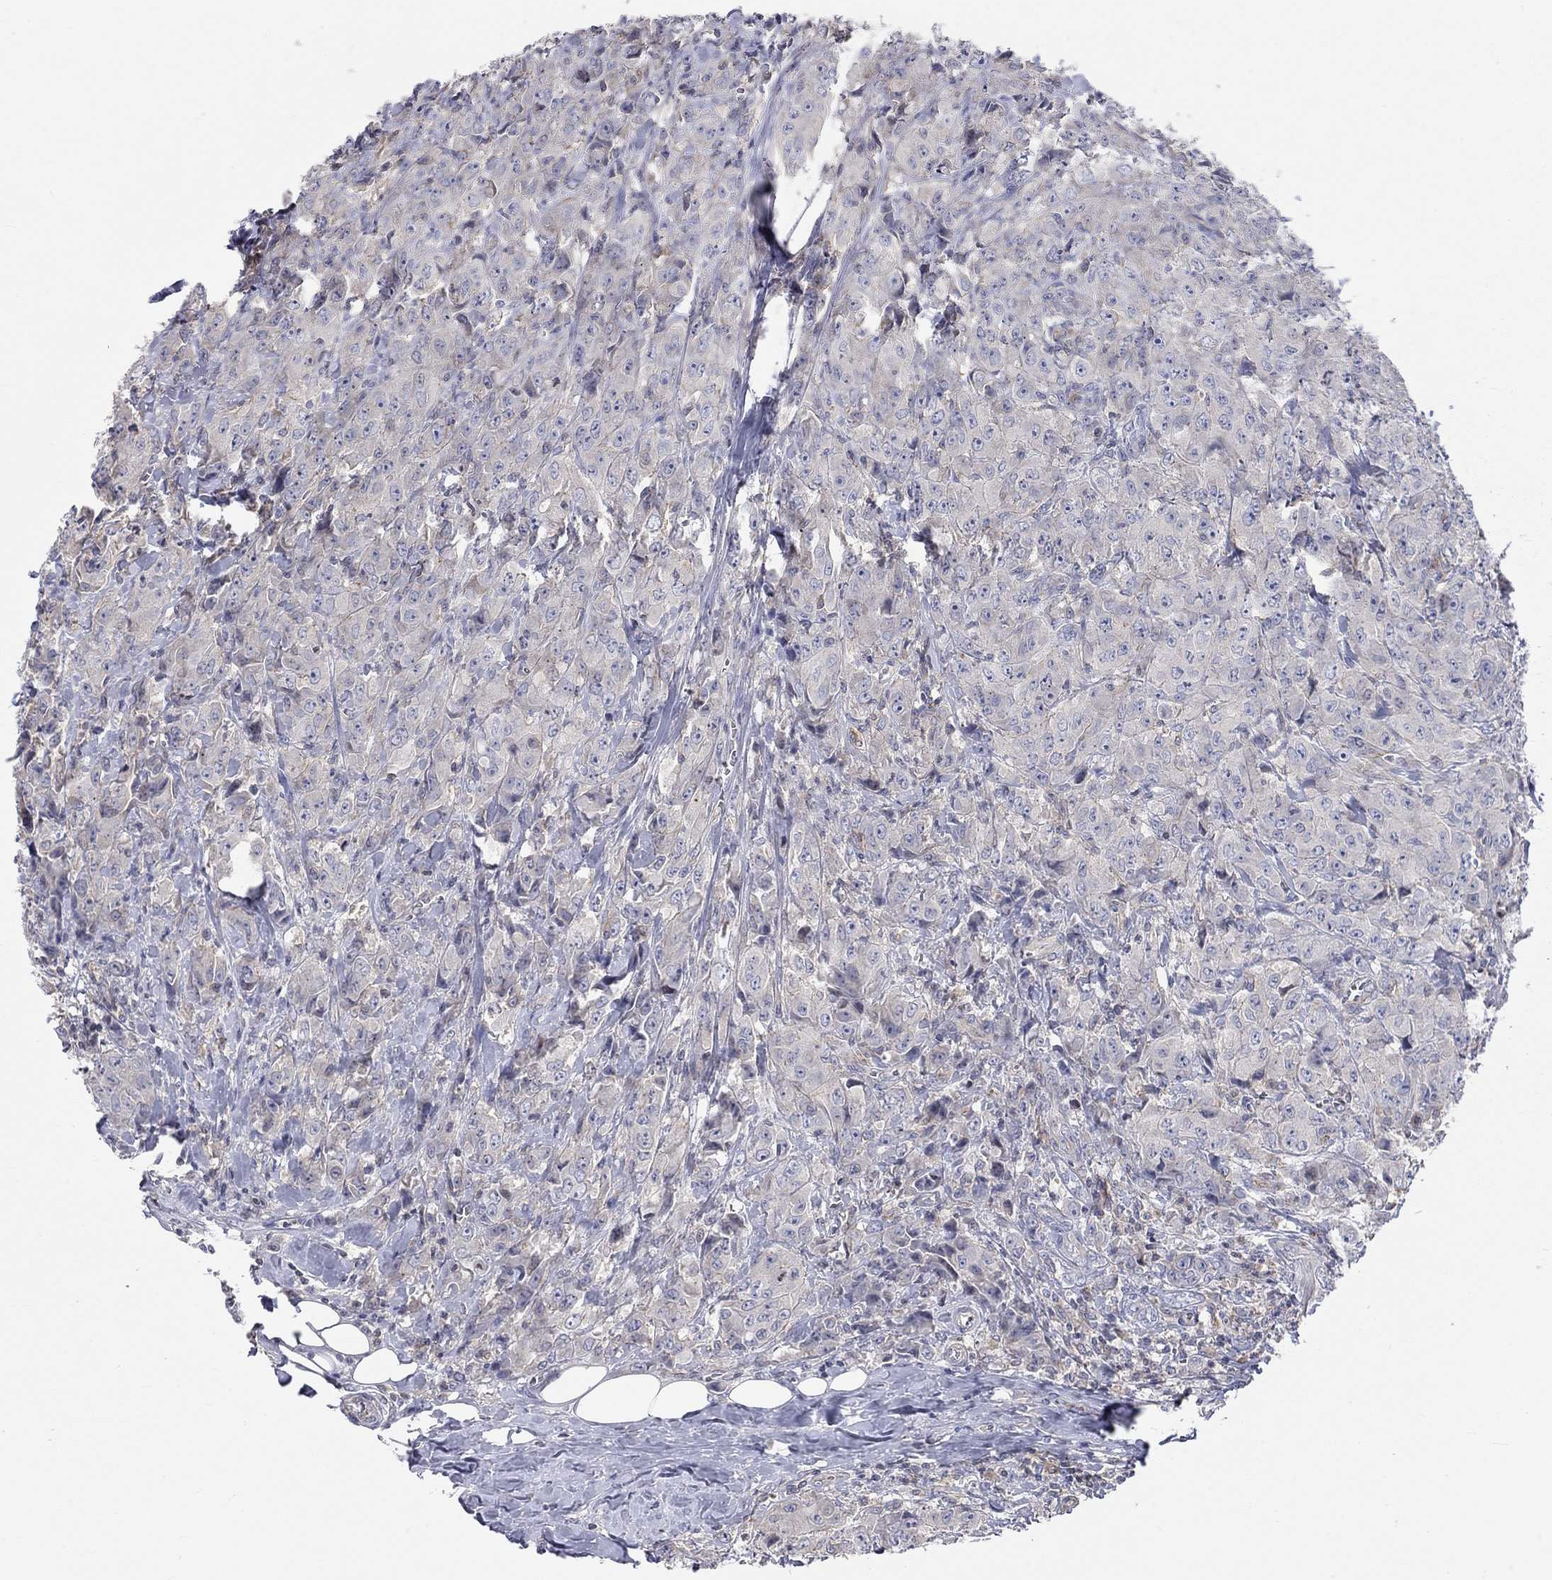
{"staining": {"intensity": "negative", "quantity": "none", "location": "none"}, "tissue": "breast cancer", "cell_type": "Tumor cells", "image_type": "cancer", "snomed": [{"axis": "morphology", "description": "Duct carcinoma"}, {"axis": "topography", "description": "Breast"}], "caption": "This is an IHC micrograph of breast intraductal carcinoma. There is no staining in tumor cells.", "gene": "PCDHGA10", "patient": {"sex": "female", "age": 43}}